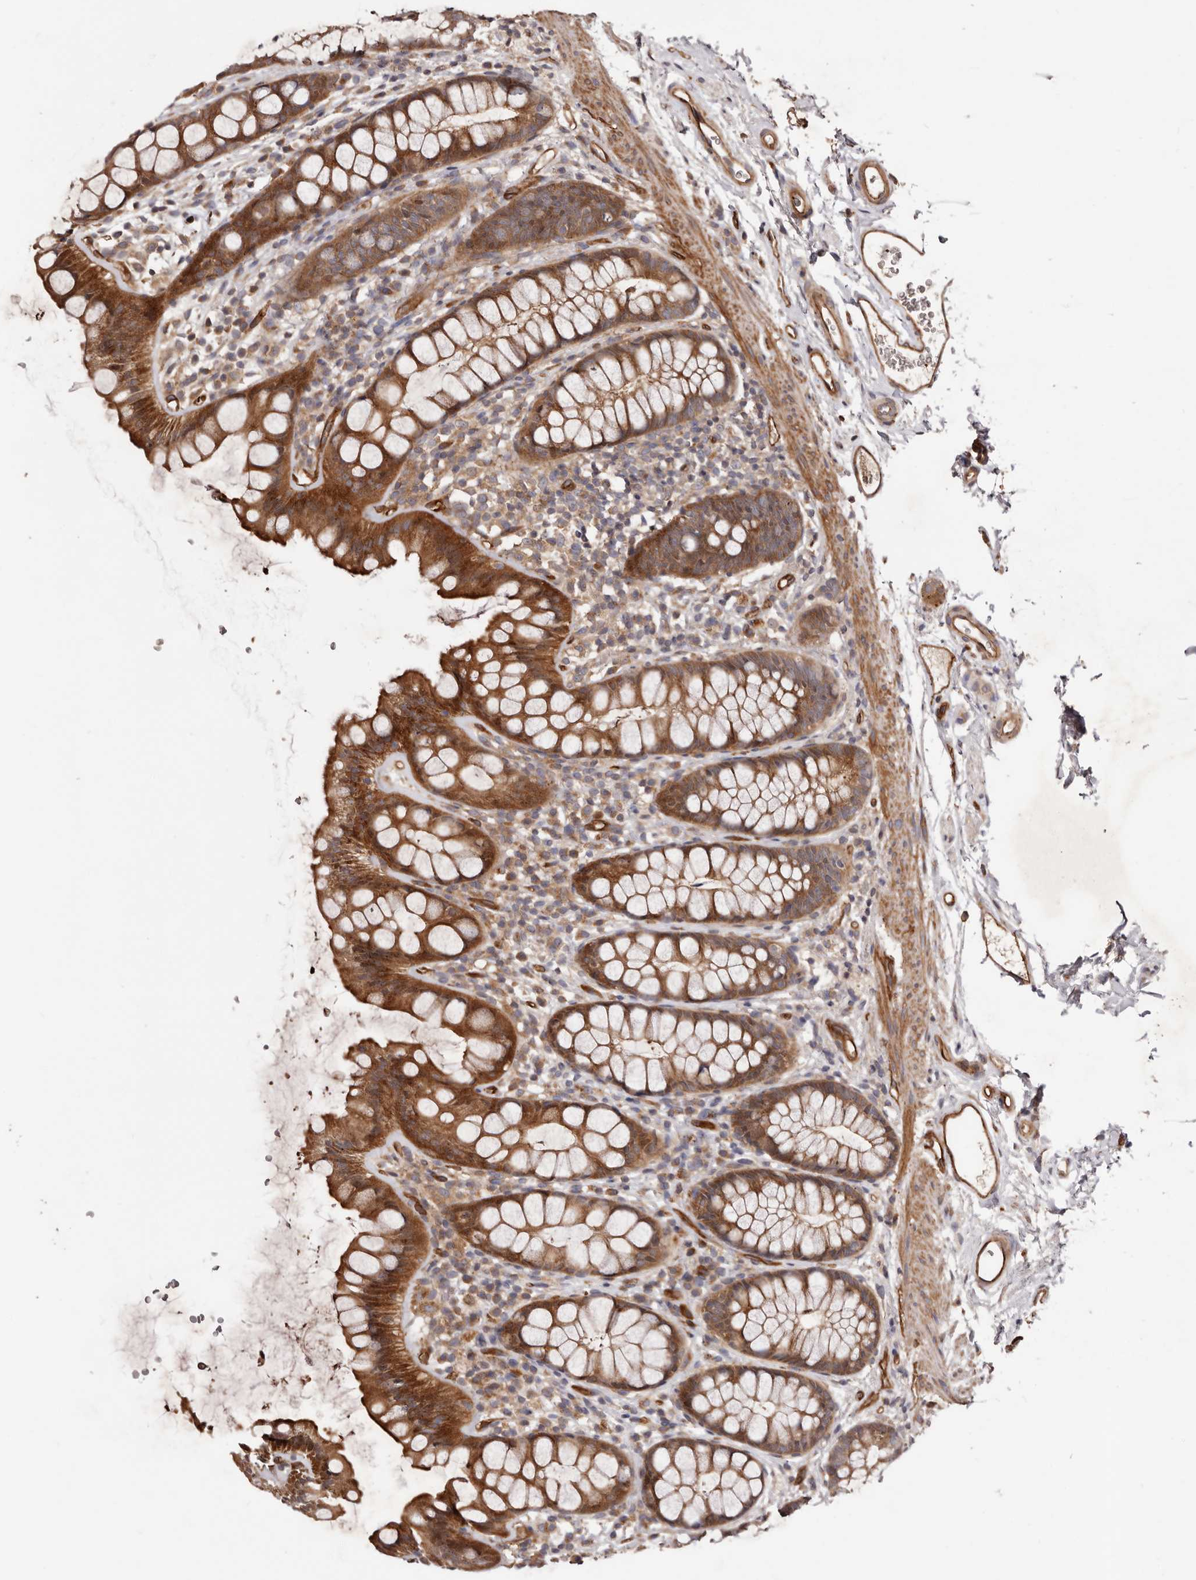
{"staining": {"intensity": "strong", "quantity": ">75%", "location": "cytoplasmic/membranous"}, "tissue": "rectum", "cell_type": "Glandular cells", "image_type": "normal", "snomed": [{"axis": "morphology", "description": "Normal tissue, NOS"}, {"axis": "topography", "description": "Rectum"}], "caption": "DAB immunohistochemical staining of normal human rectum displays strong cytoplasmic/membranous protein positivity in about >75% of glandular cells.", "gene": "GTPBP1", "patient": {"sex": "female", "age": 65}}